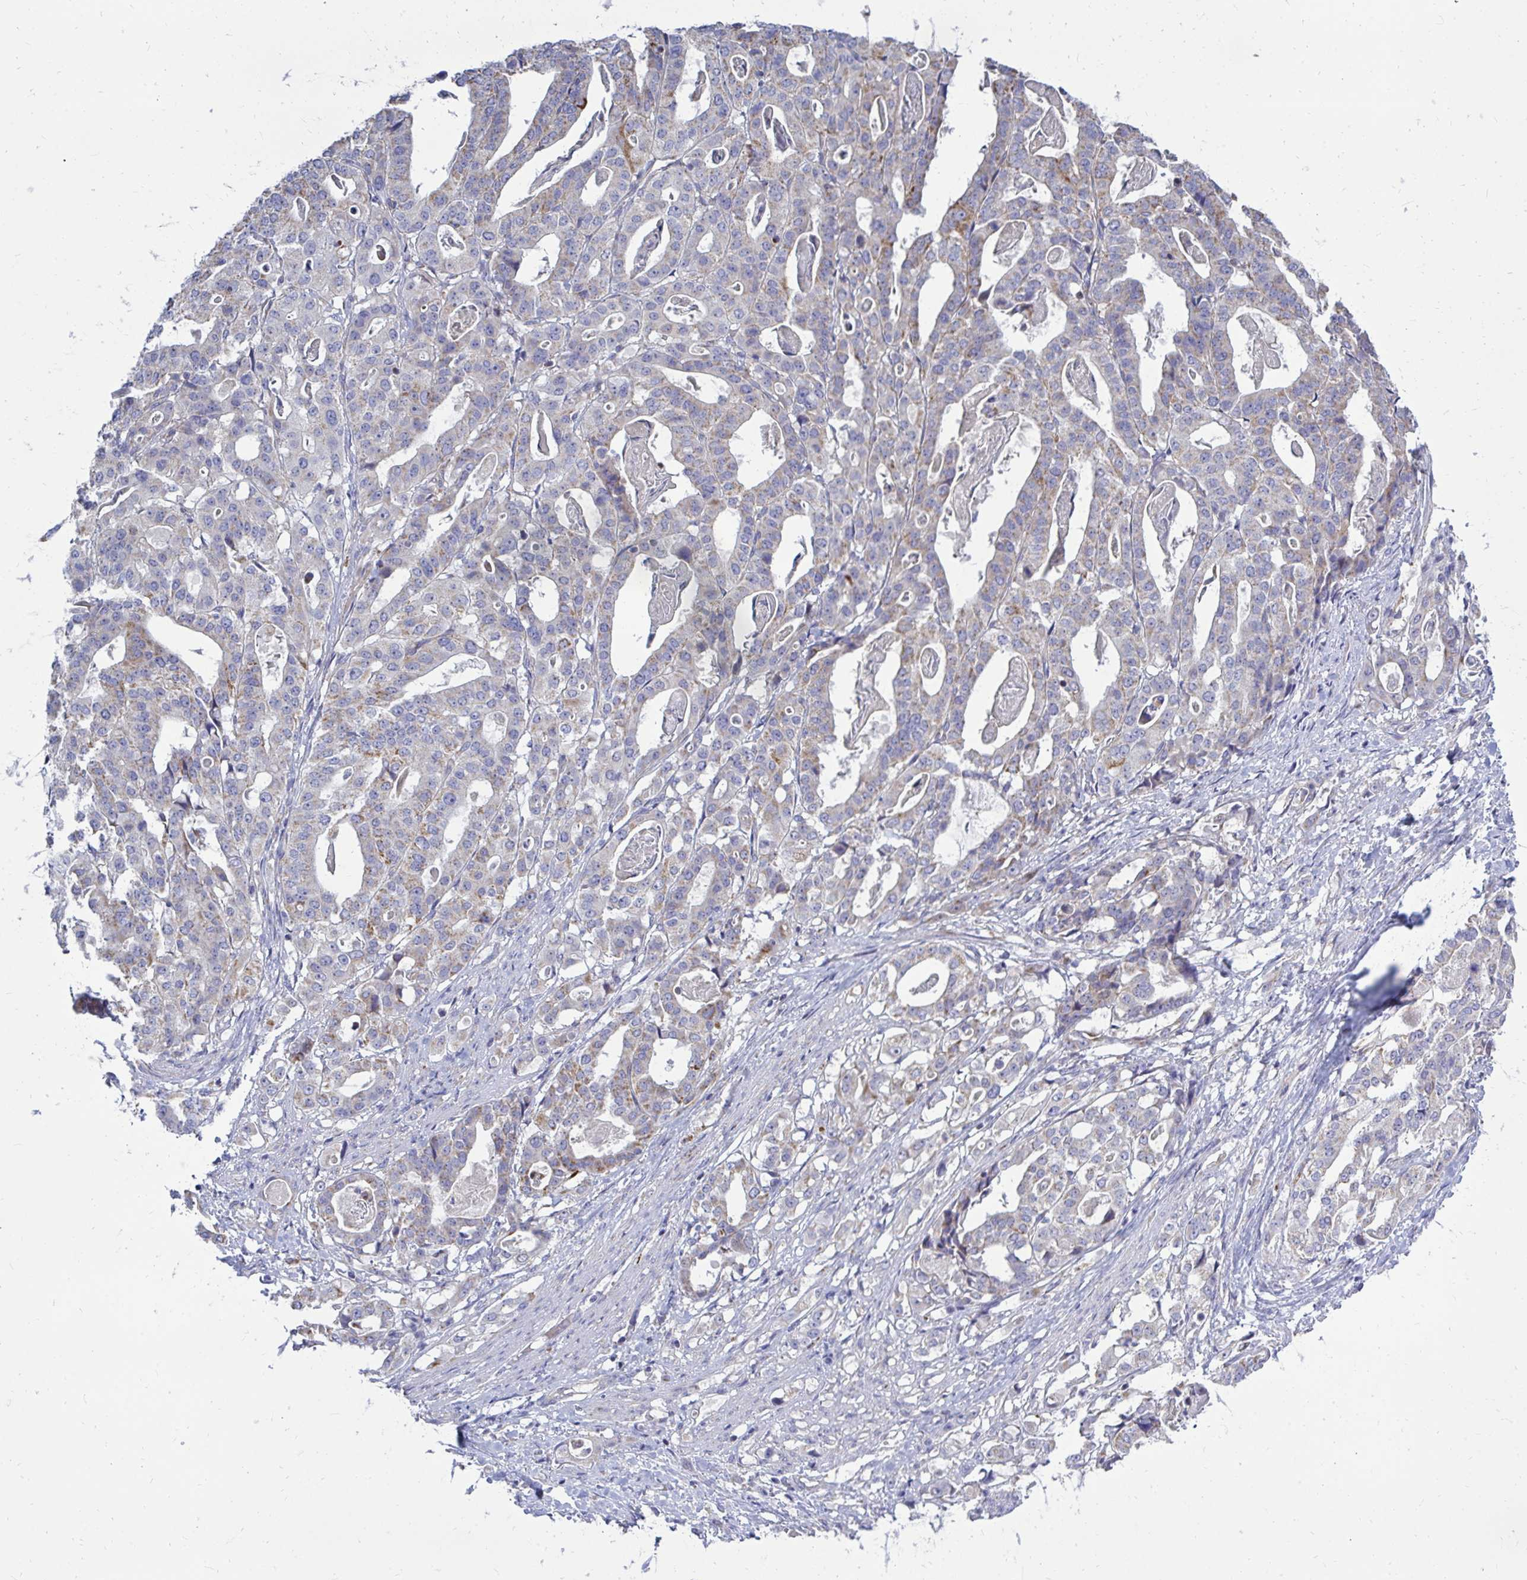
{"staining": {"intensity": "weak", "quantity": "25%-75%", "location": "cytoplasmic/membranous"}, "tissue": "stomach cancer", "cell_type": "Tumor cells", "image_type": "cancer", "snomed": [{"axis": "morphology", "description": "Adenocarcinoma, NOS"}, {"axis": "topography", "description": "Stomach"}], "caption": "Approximately 25%-75% of tumor cells in human stomach cancer display weak cytoplasmic/membranous protein staining as visualized by brown immunohistochemical staining.", "gene": "OR10R2", "patient": {"sex": "male", "age": 48}}